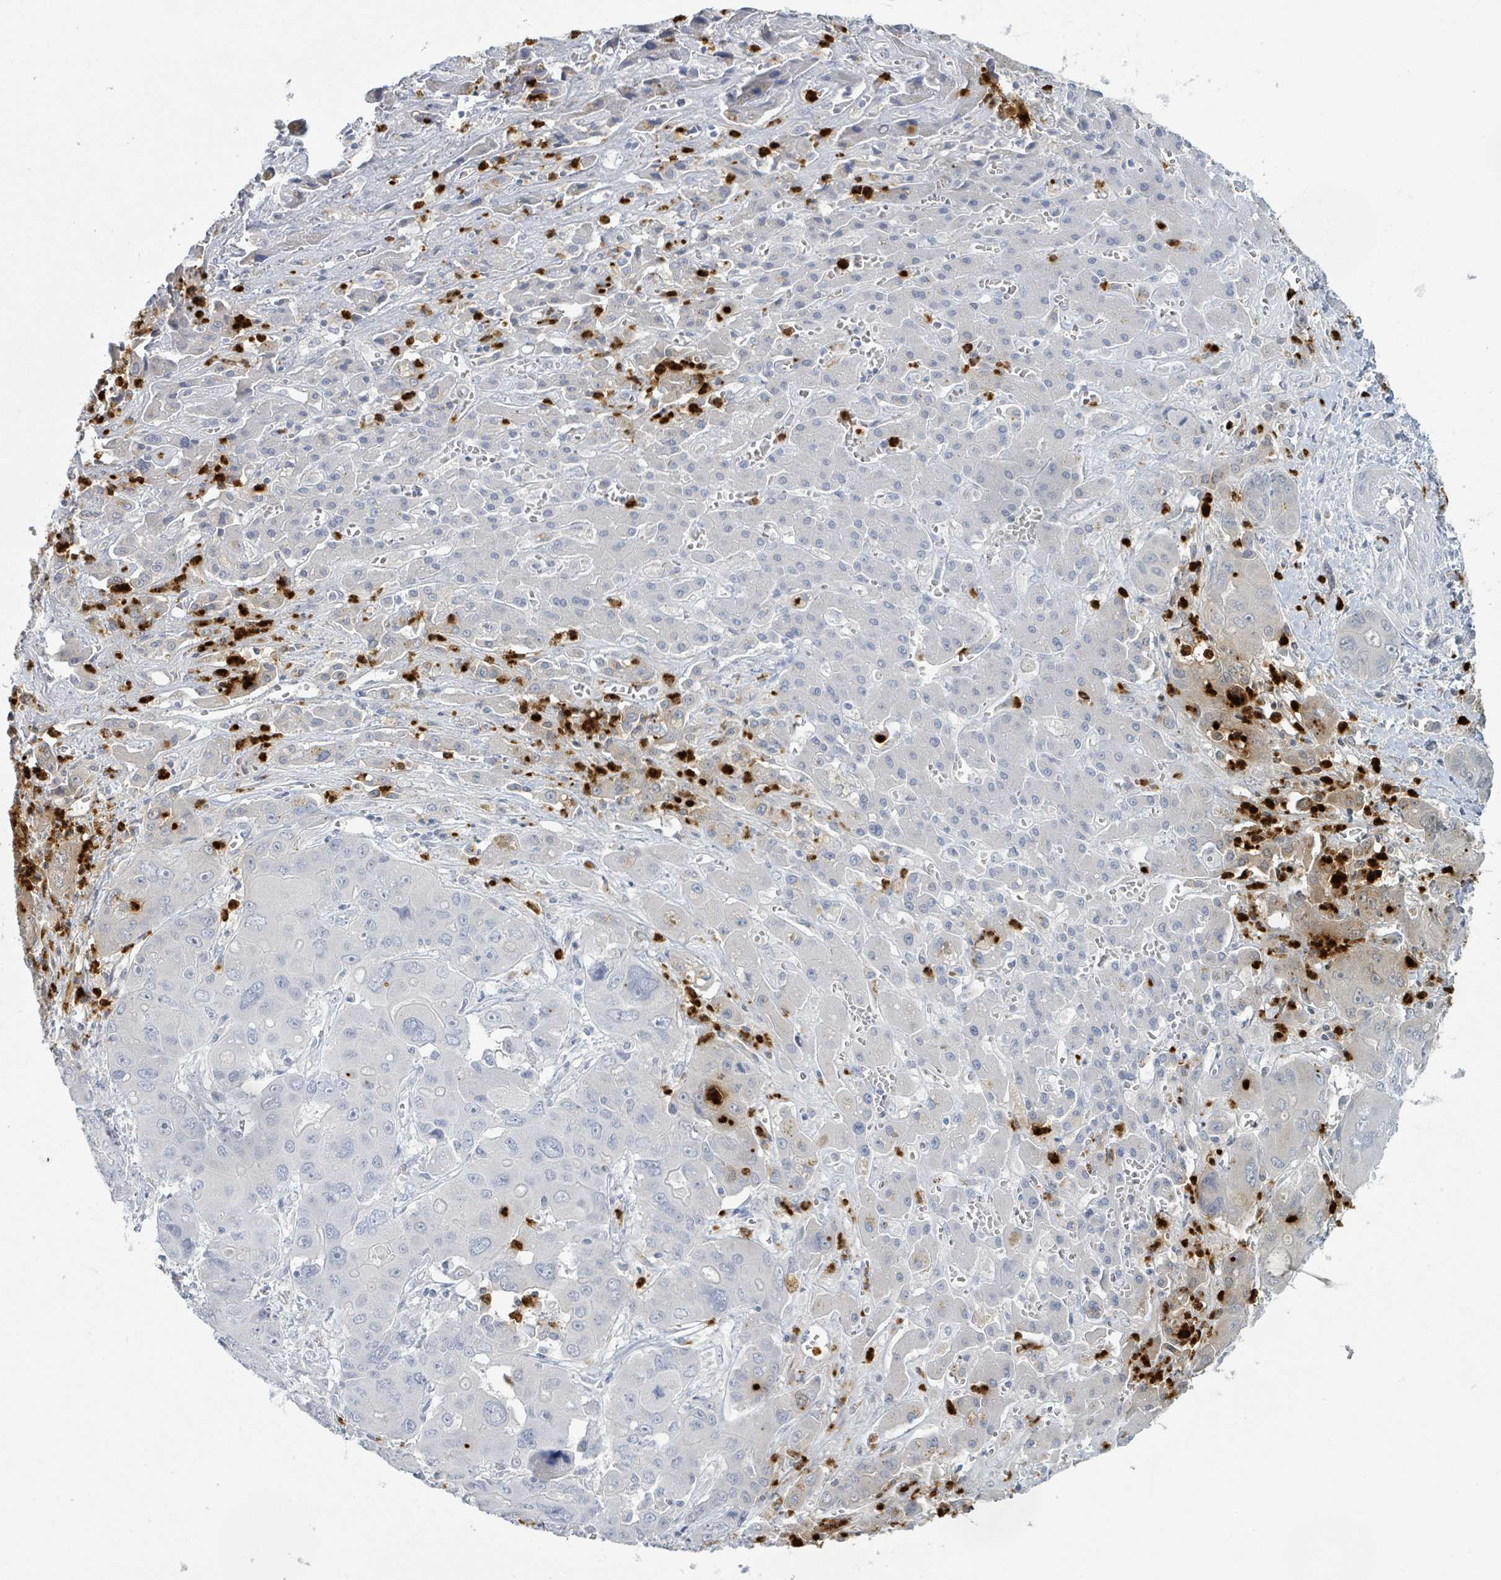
{"staining": {"intensity": "negative", "quantity": "none", "location": "none"}, "tissue": "liver cancer", "cell_type": "Tumor cells", "image_type": "cancer", "snomed": [{"axis": "morphology", "description": "Cholangiocarcinoma"}, {"axis": "topography", "description": "Liver"}], "caption": "This is an immunohistochemistry (IHC) photomicrograph of liver cancer. There is no staining in tumor cells.", "gene": "DEFA4", "patient": {"sex": "male", "age": 67}}